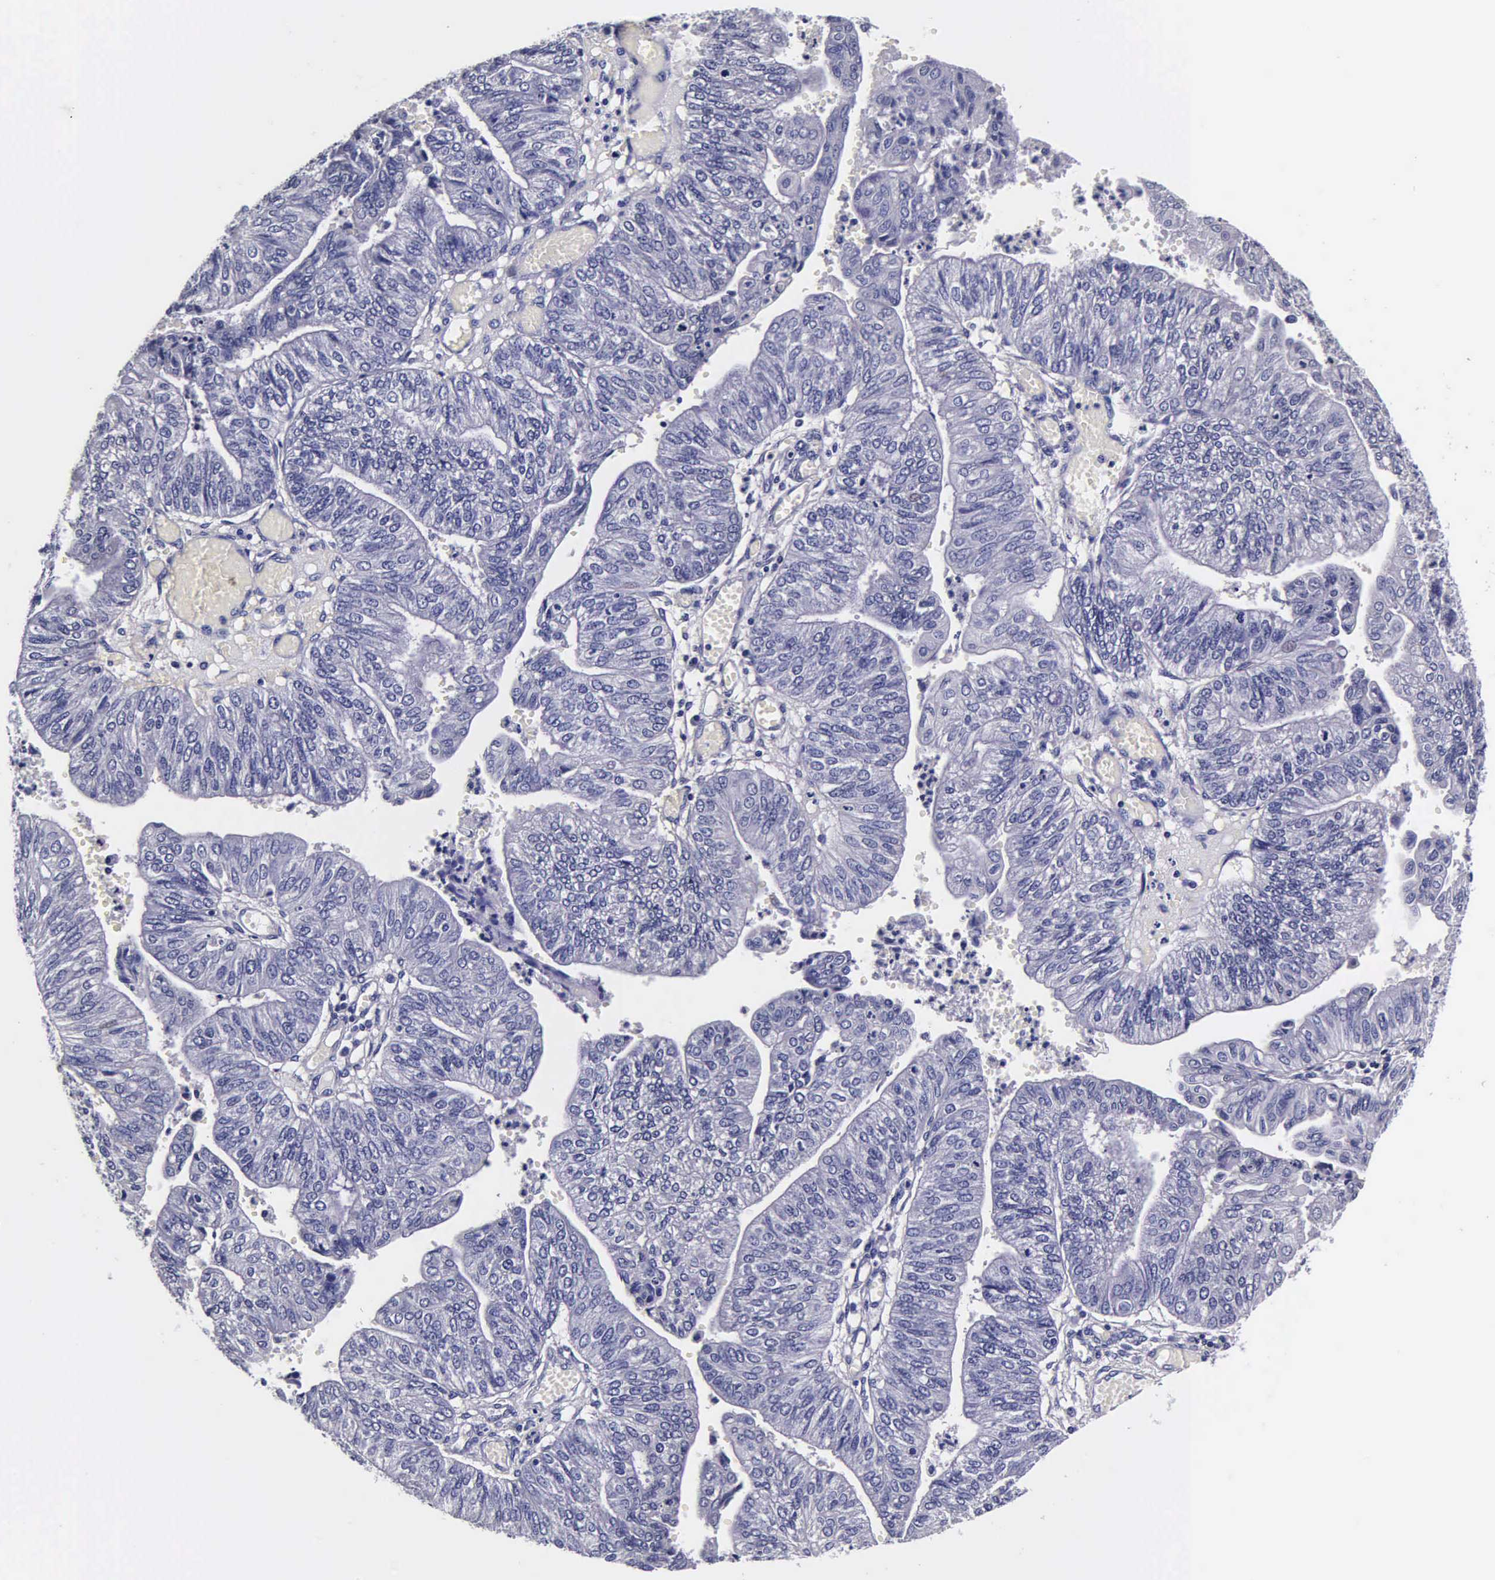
{"staining": {"intensity": "negative", "quantity": "none", "location": "none"}, "tissue": "endometrial cancer", "cell_type": "Tumor cells", "image_type": "cancer", "snomed": [{"axis": "morphology", "description": "Adenocarcinoma, NOS"}, {"axis": "topography", "description": "Endometrium"}], "caption": "Human endometrial cancer (adenocarcinoma) stained for a protein using IHC exhibits no positivity in tumor cells.", "gene": "IAPP", "patient": {"sex": "female", "age": 59}}